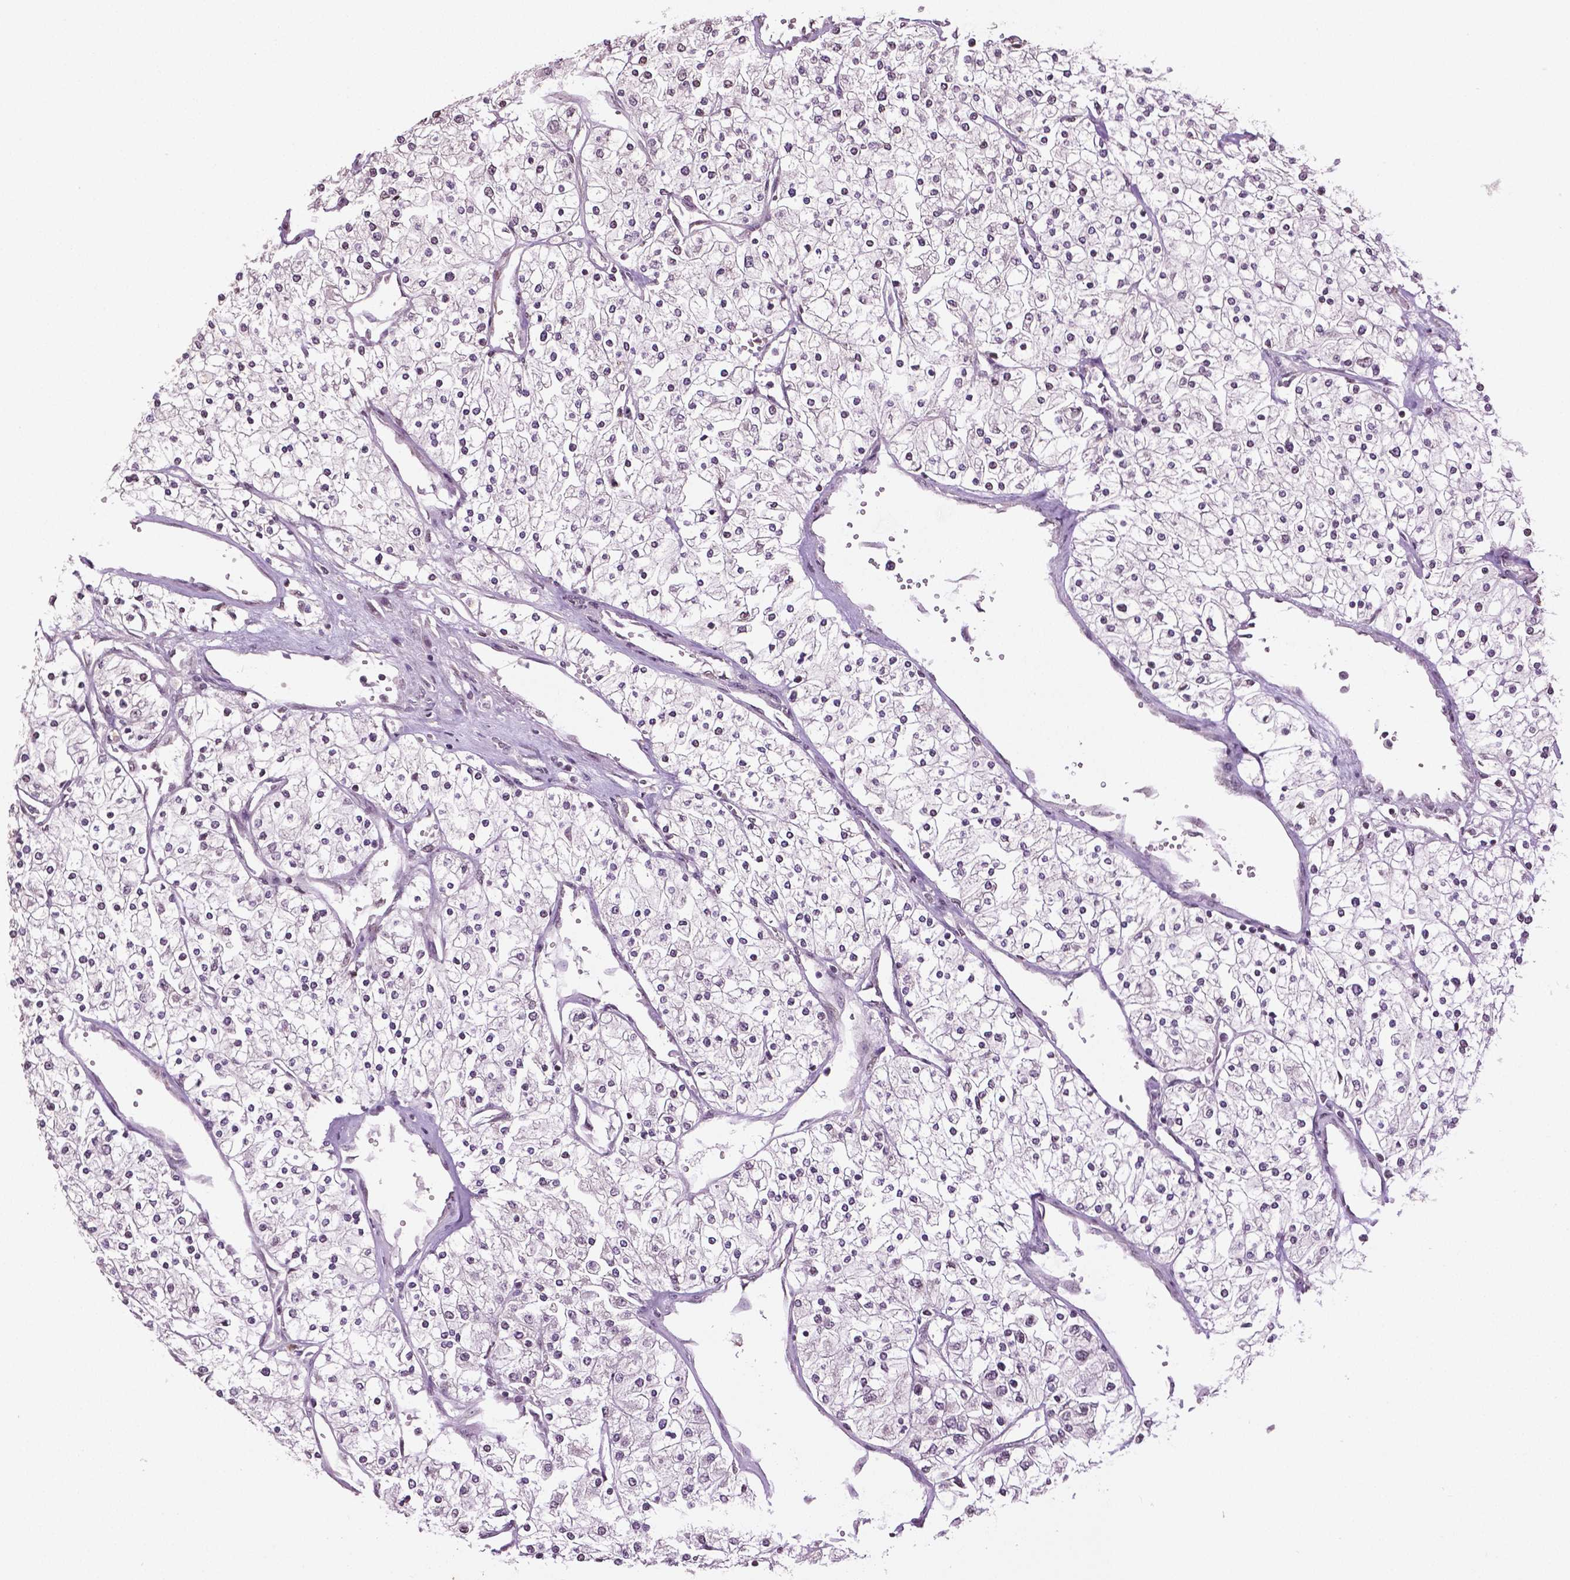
{"staining": {"intensity": "negative", "quantity": "none", "location": "none"}, "tissue": "renal cancer", "cell_type": "Tumor cells", "image_type": "cancer", "snomed": [{"axis": "morphology", "description": "Adenocarcinoma, NOS"}, {"axis": "topography", "description": "Kidney"}], "caption": "An image of human renal adenocarcinoma is negative for staining in tumor cells.", "gene": "DLX5", "patient": {"sex": "male", "age": 80}}